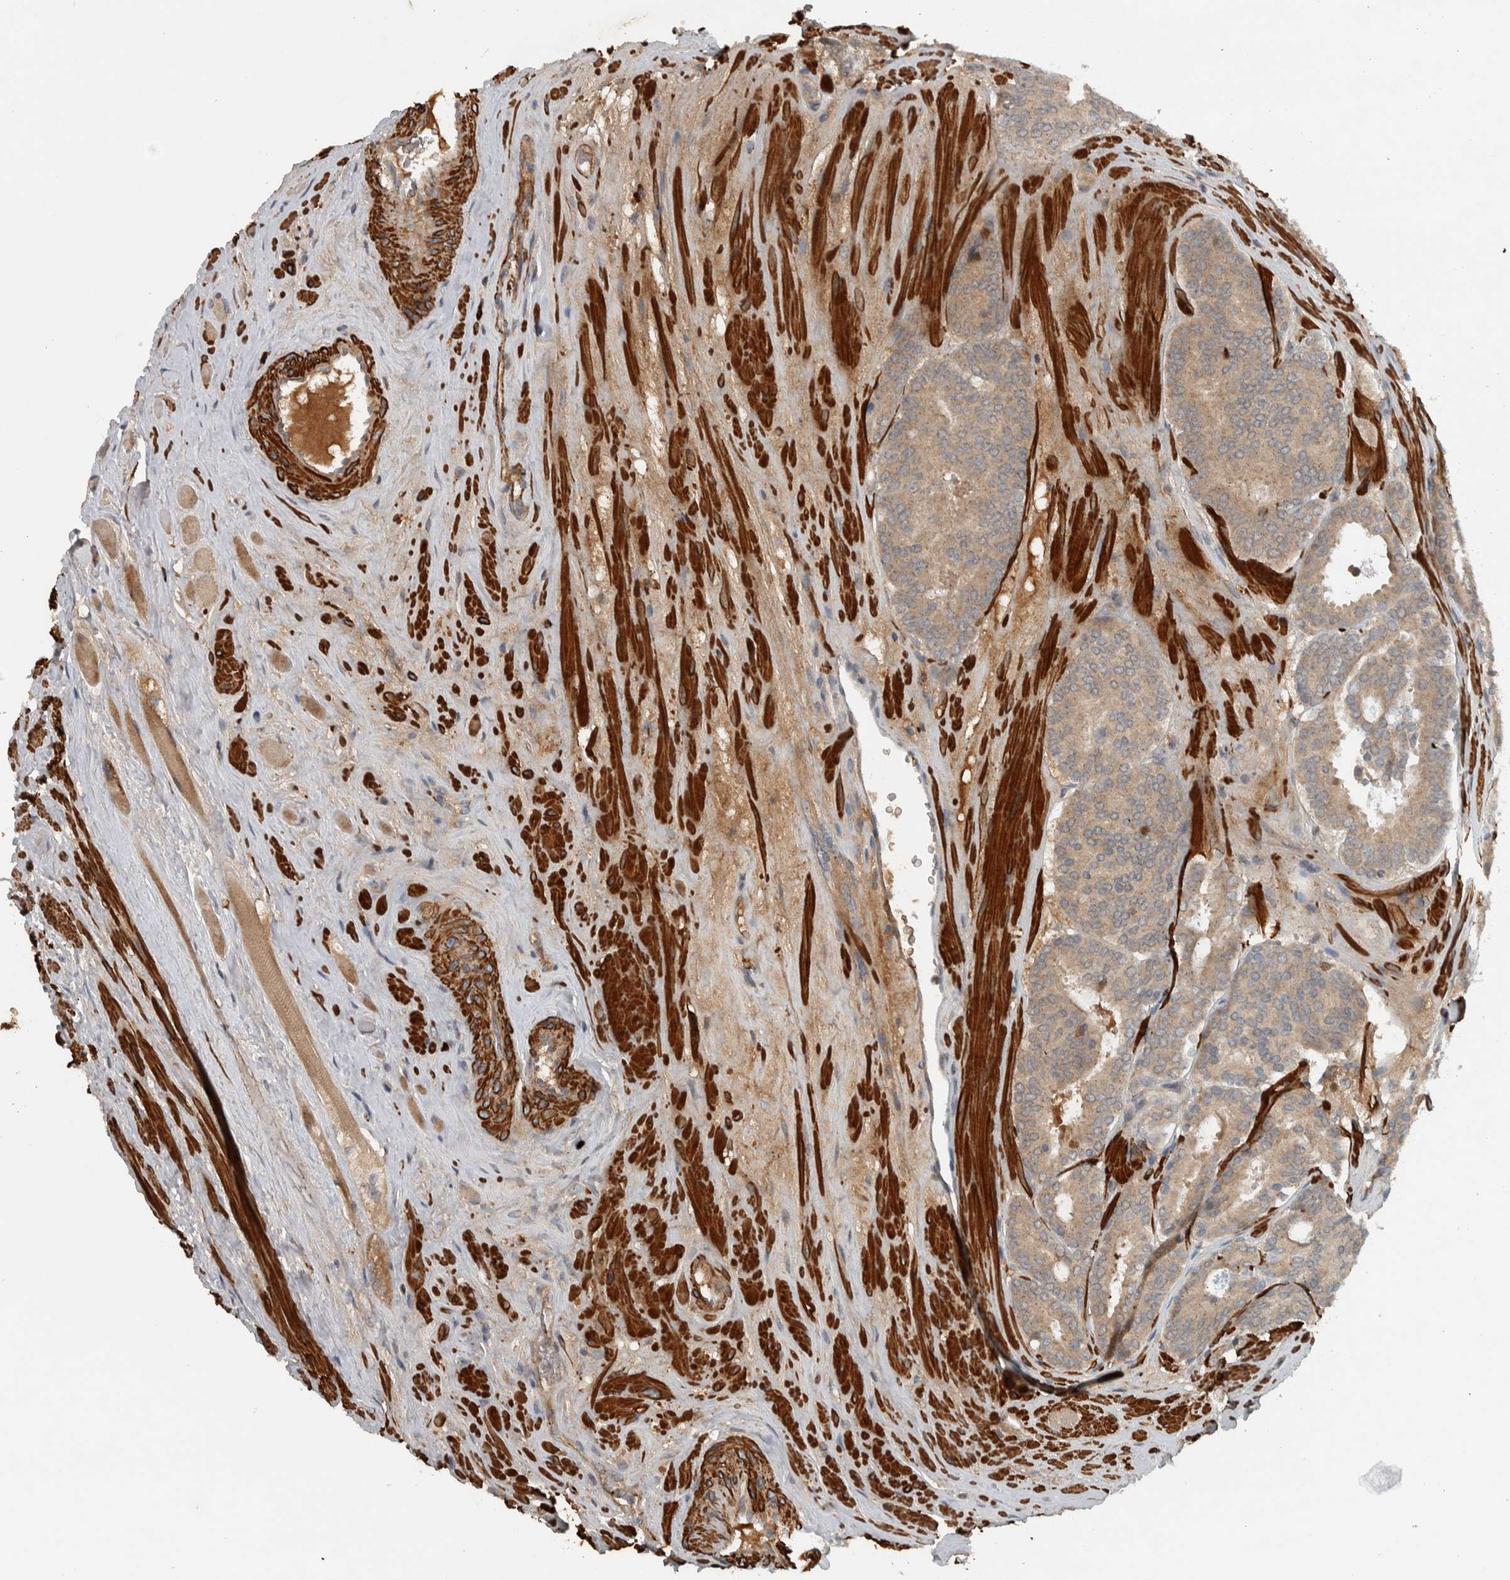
{"staining": {"intensity": "weak", "quantity": ">75%", "location": "cytoplasmic/membranous"}, "tissue": "prostate cancer", "cell_type": "Tumor cells", "image_type": "cancer", "snomed": [{"axis": "morphology", "description": "Adenocarcinoma, Low grade"}, {"axis": "topography", "description": "Prostate"}], "caption": "IHC (DAB) staining of human prostate cancer (low-grade adenocarcinoma) reveals weak cytoplasmic/membranous protein positivity in approximately >75% of tumor cells. The staining was performed using DAB (3,3'-diaminobenzidine), with brown indicating positive protein expression. Nuclei are stained blue with hematoxylin.", "gene": "LBHD1", "patient": {"sex": "male", "age": 69}}